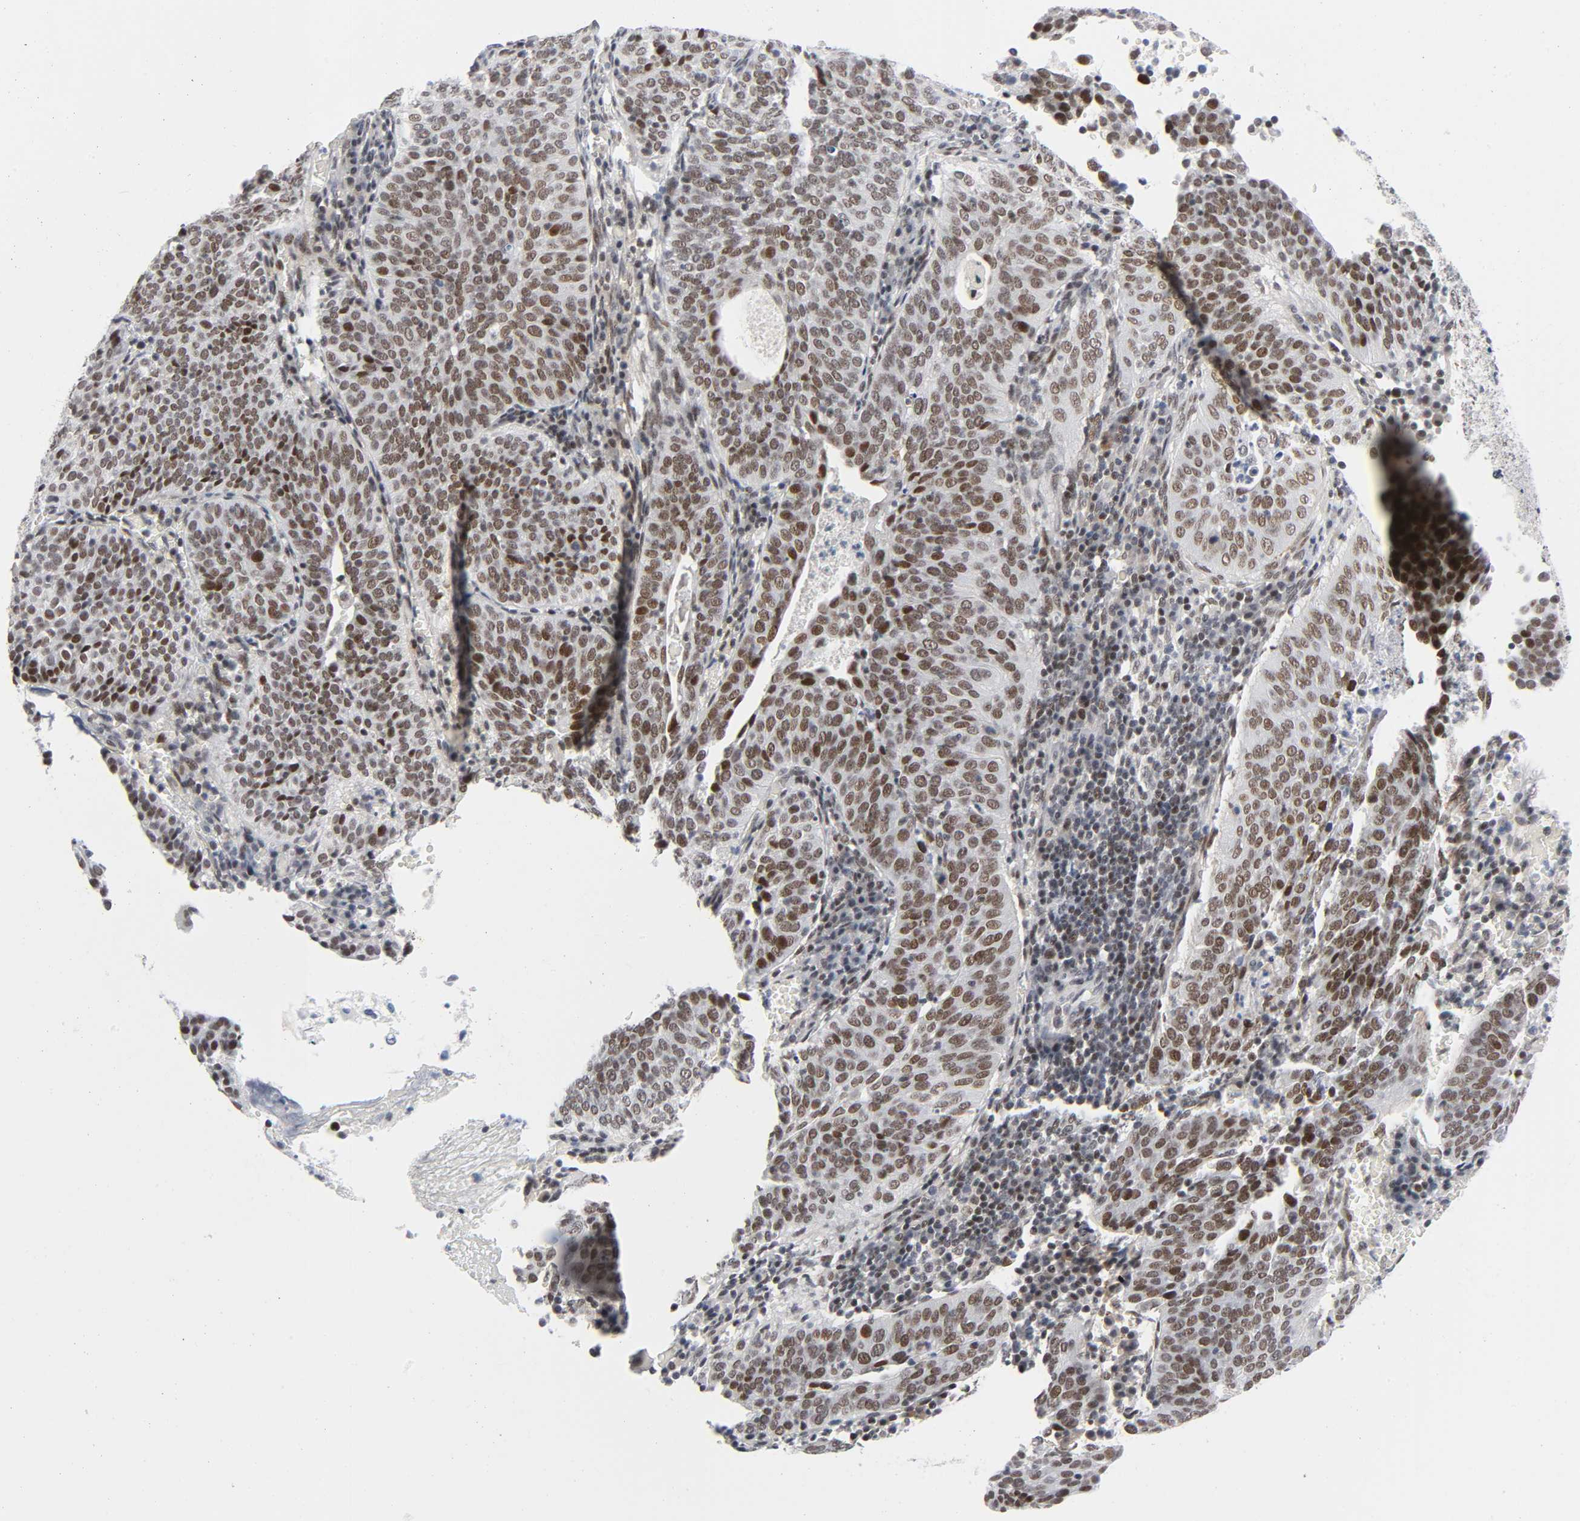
{"staining": {"intensity": "moderate", "quantity": ">75%", "location": "cytoplasmic/membranous,nuclear"}, "tissue": "cervical cancer", "cell_type": "Tumor cells", "image_type": "cancer", "snomed": [{"axis": "morphology", "description": "Squamous cell carcinoma, NOS"}, {"axis": "topography", "description": "Cervix"}], "caption": "Immunohistochemical staining of cervical squamous cell carcinoma reveals medium levels of moderate cytoplasmic/membranous and nuclear protein positivity in approximately >75% of tumor cells.", "gene": "DIDO1", "patient": {"sex": "female", "age": 39}}